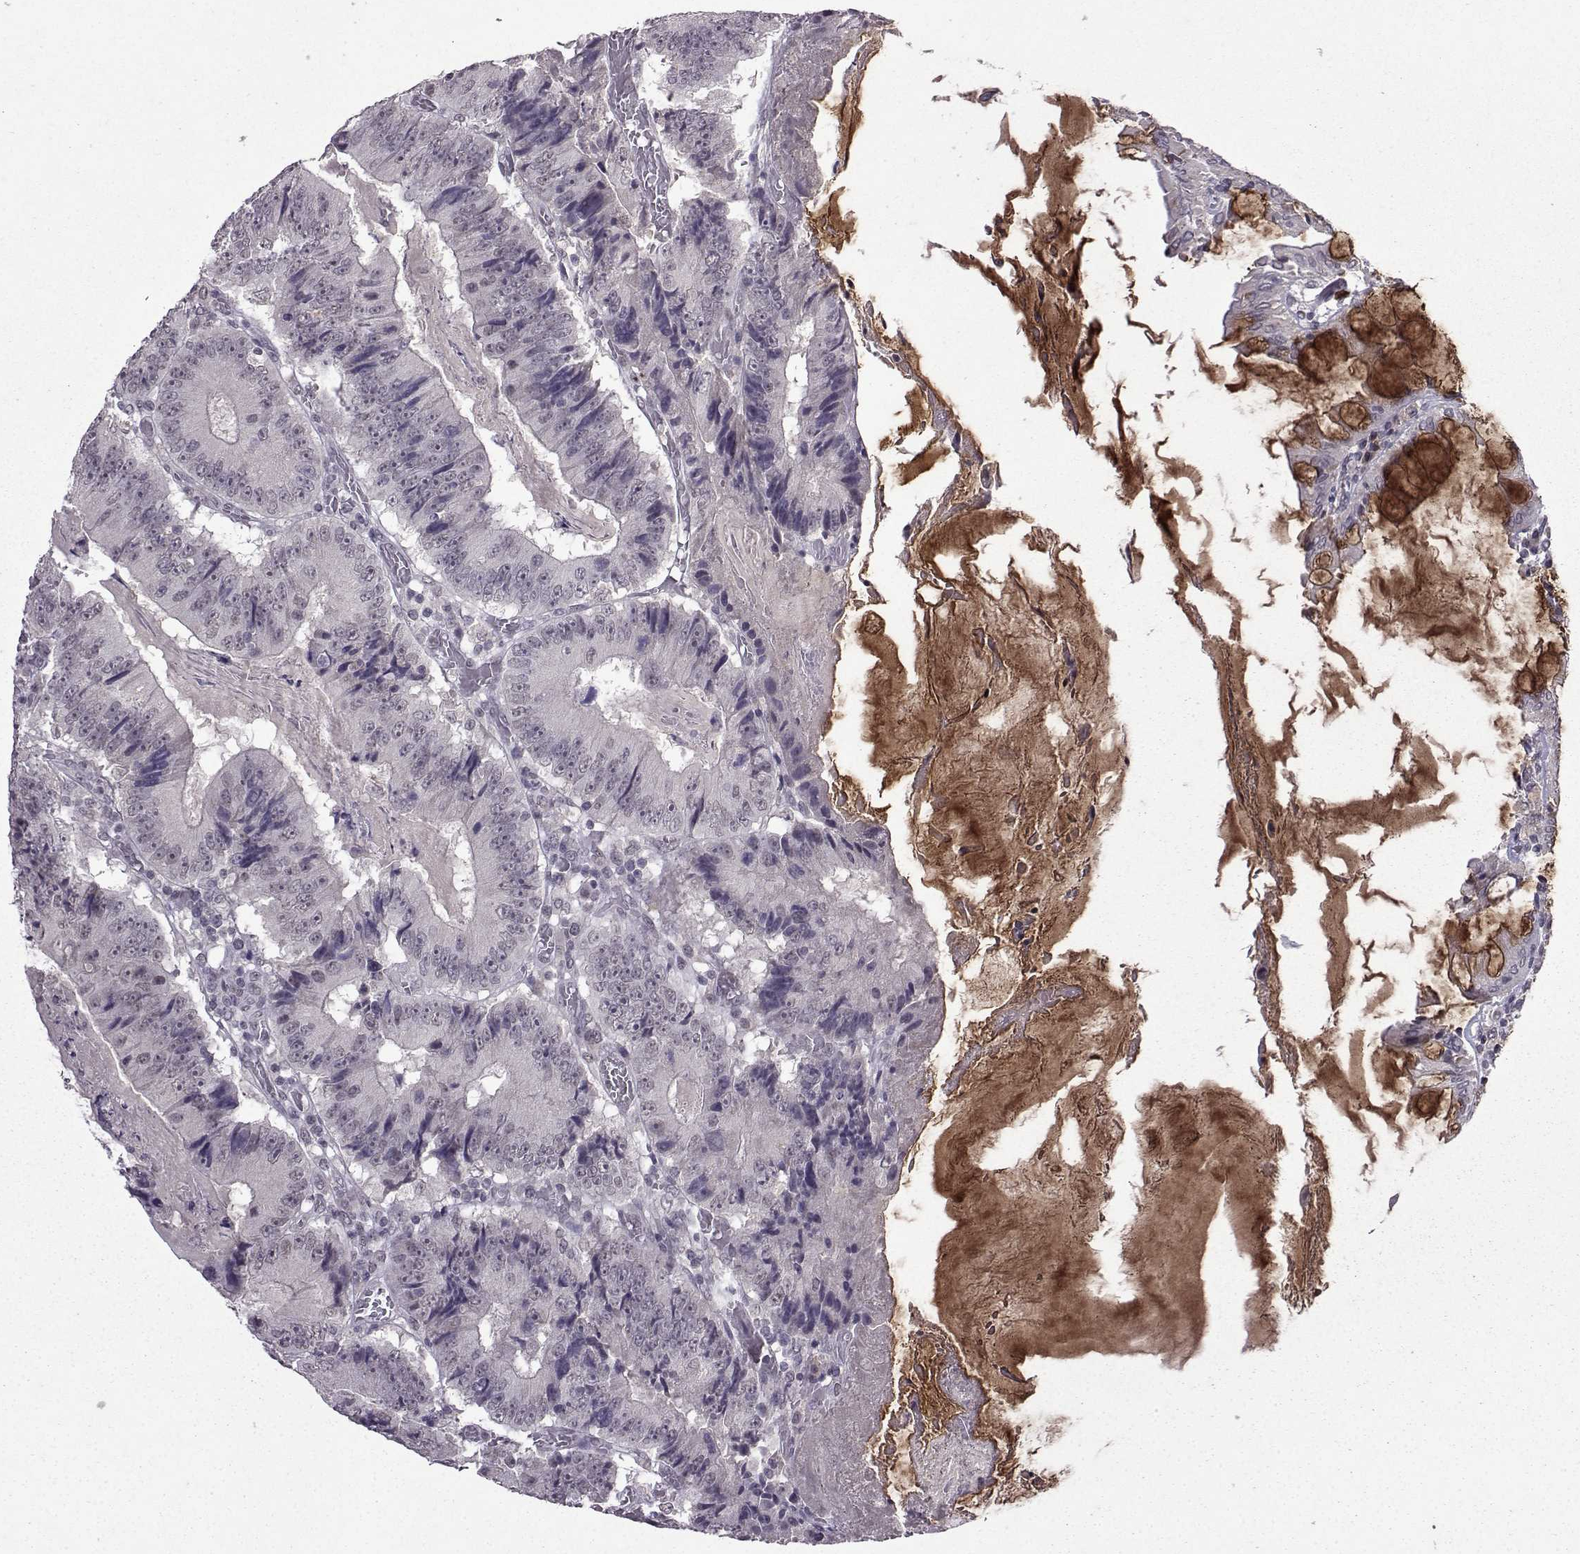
{"staining": {"intensity": "negative", "quantity": "none", "location": "none"}, "tissue": "colorectal cancer", "cell_type": "Tumor cells", "image_type": "cancer", "snomed": [{"axis": "morphology", "description": "Adenocarcinoma, NOS"}, {"axis": "topography", "description": "Colon"}], "caption": "Protein analysis of adenocarcinoma (colorectal) demonstrates no significant staining in tumor cells.", "gene": "CCL28", "patient": {"sex": "female", "age": 86}}